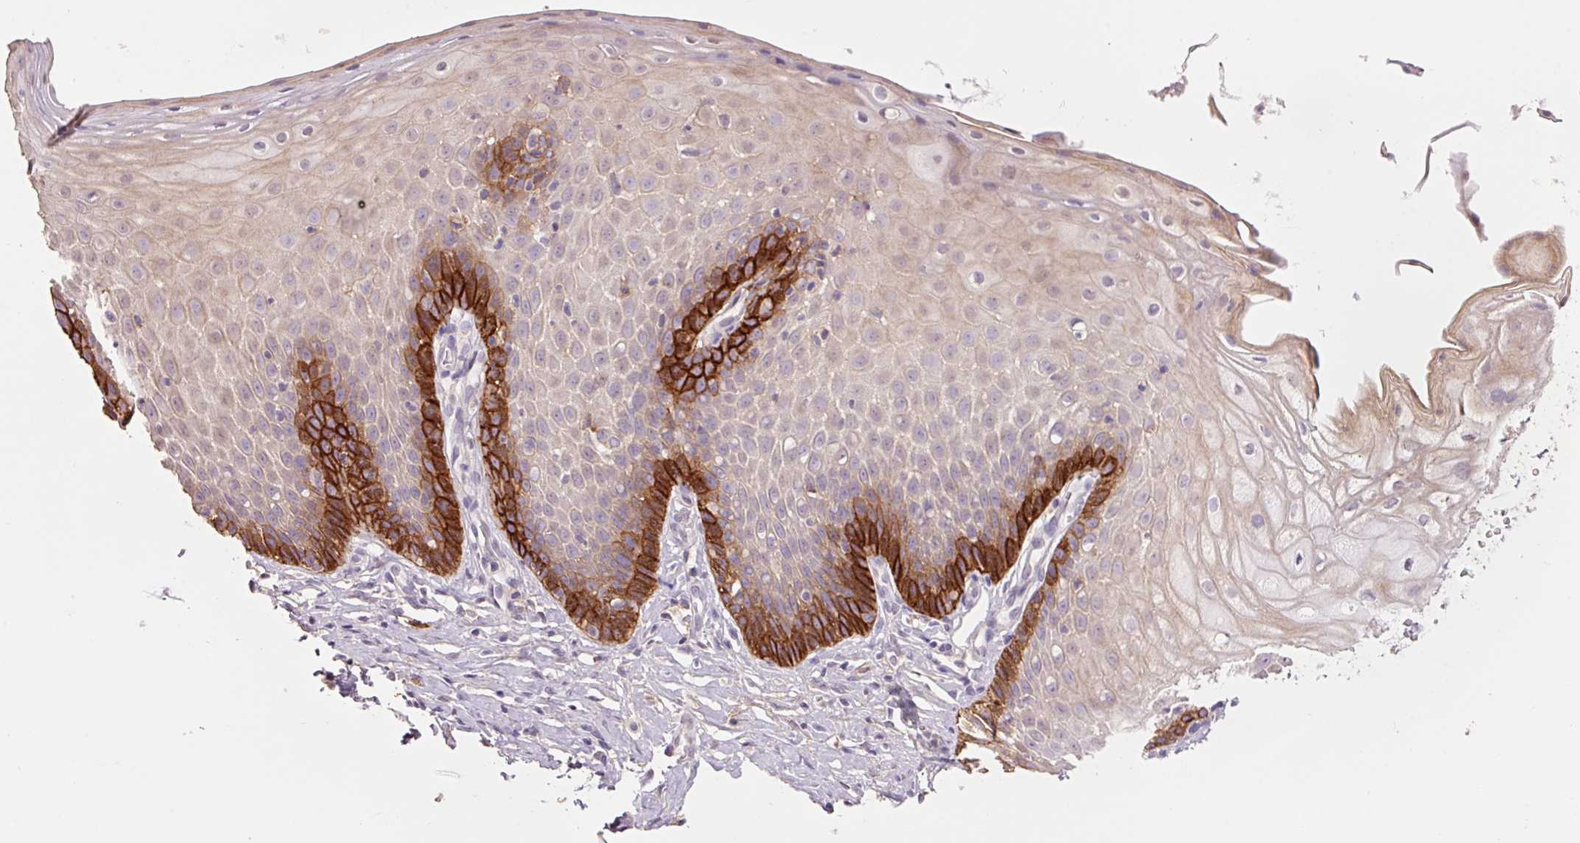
{"staining": {"intensity": "weak", "quantity": "25%-75%", "location": "cytoplasmic/membranous"}, "tissue": "cervix", "cell_type": "Glandular cells", "image_type": "normal", "snomed": [{"axis": "morphology", "description": "Normal tissue, NOS"}, {"axis": "topography", "description": "Cervix"}], "caption": "Cervix stained with DAB immunohistochemistry (IHC) demonstrates low levels of weak cytoplasmic/membranous expression in about 25%-75% of glandular cells.", "gene": "SLC1A4", "patient": {"sex": "female", "age": 36}}